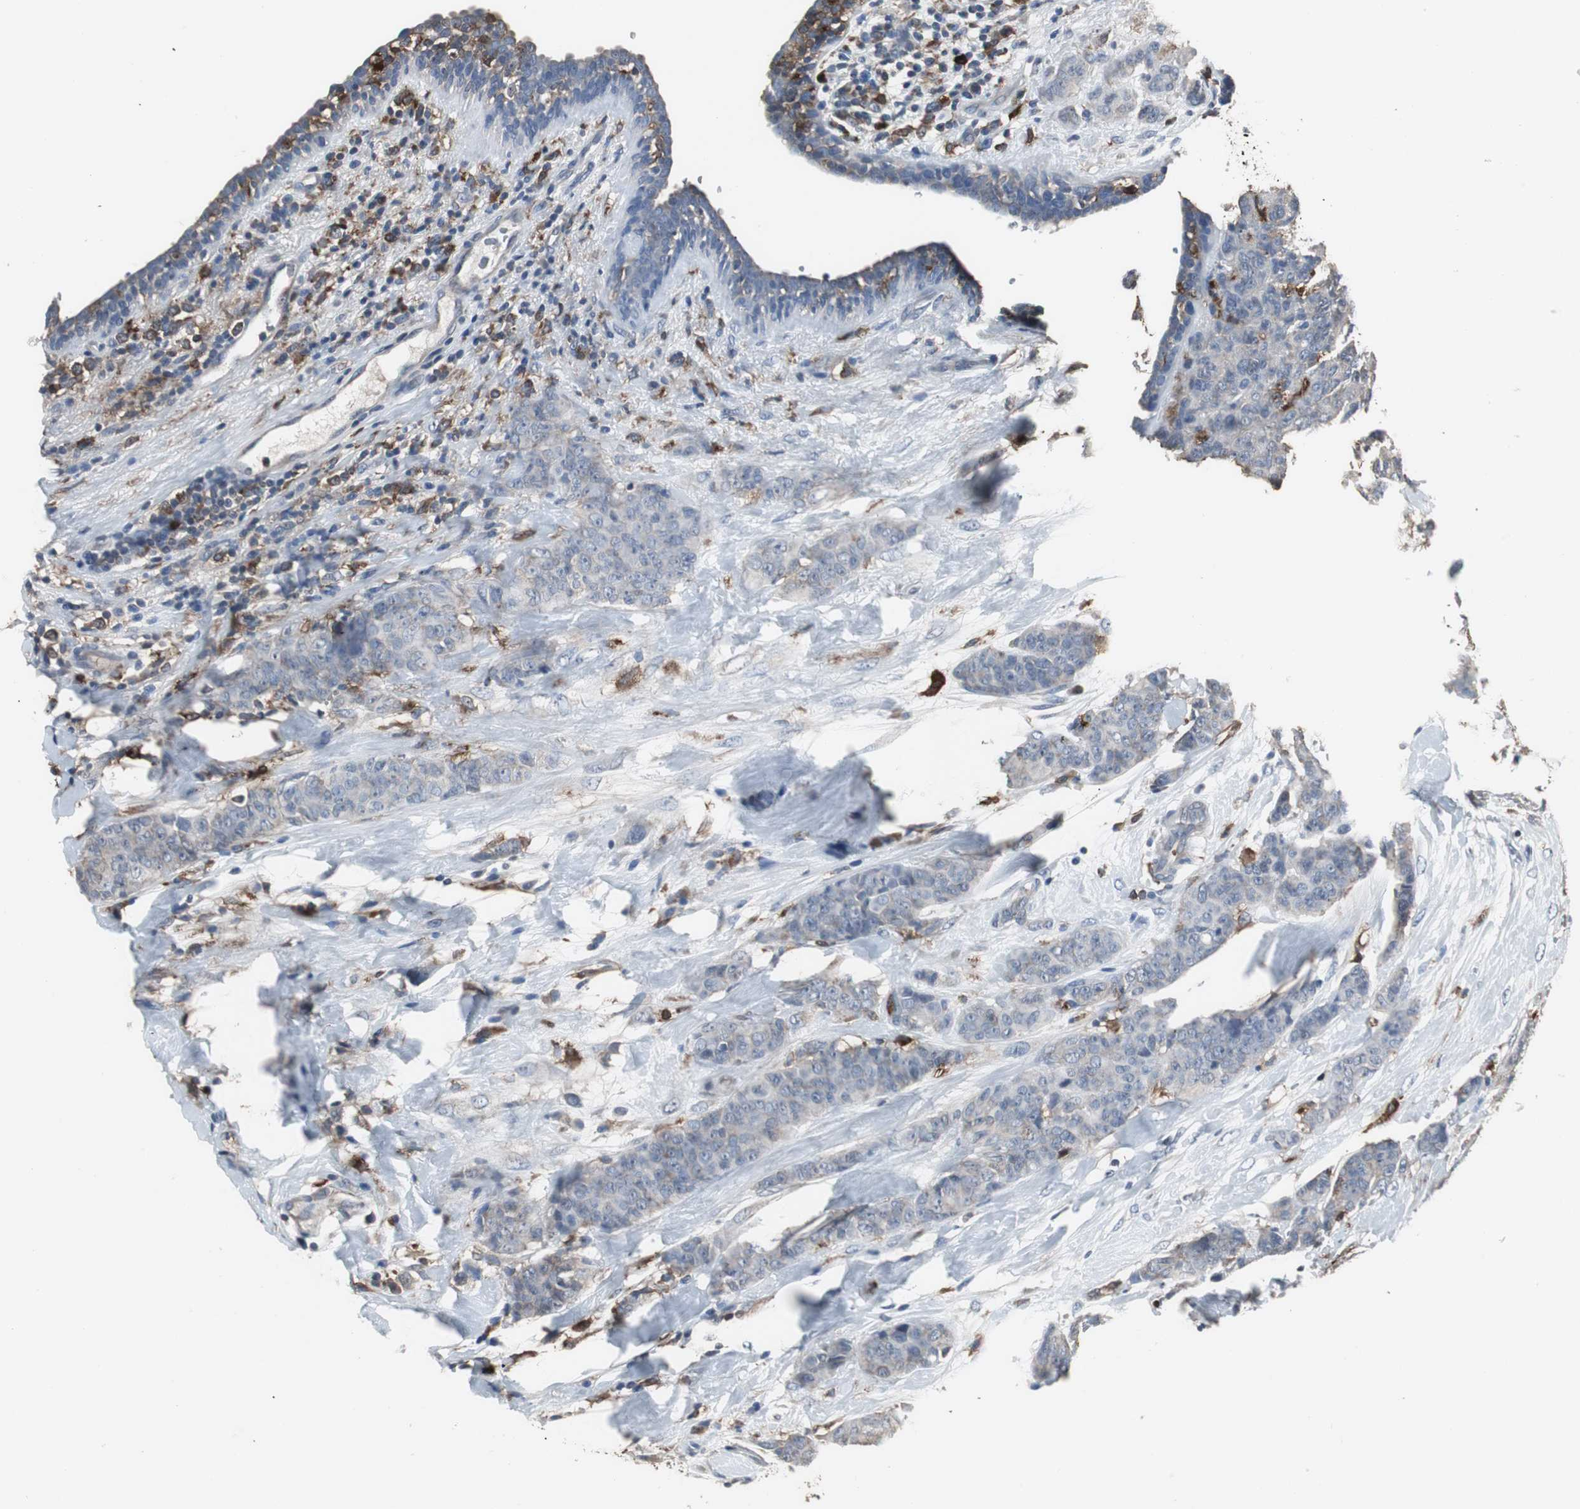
{"staining": {"intensity": "negative", "quantity": "none", "location": "none"}, "tissue": "breast cancer", "cell_type": "Tumor cells", "image_type": "cancer", "snomed": [{"axis": "morphology", "description": "Duct carcinoma"}, {"axis": "topography", "description": "Breast"}], "caption": "This is an immunohistochemistry (IHC) photomicrograph of human breast cancer (invasive ductal carcinoma). There is no expression in tumor cells.", "gene": "NCF2", "patient": {"sex": "female", "age": 40}}